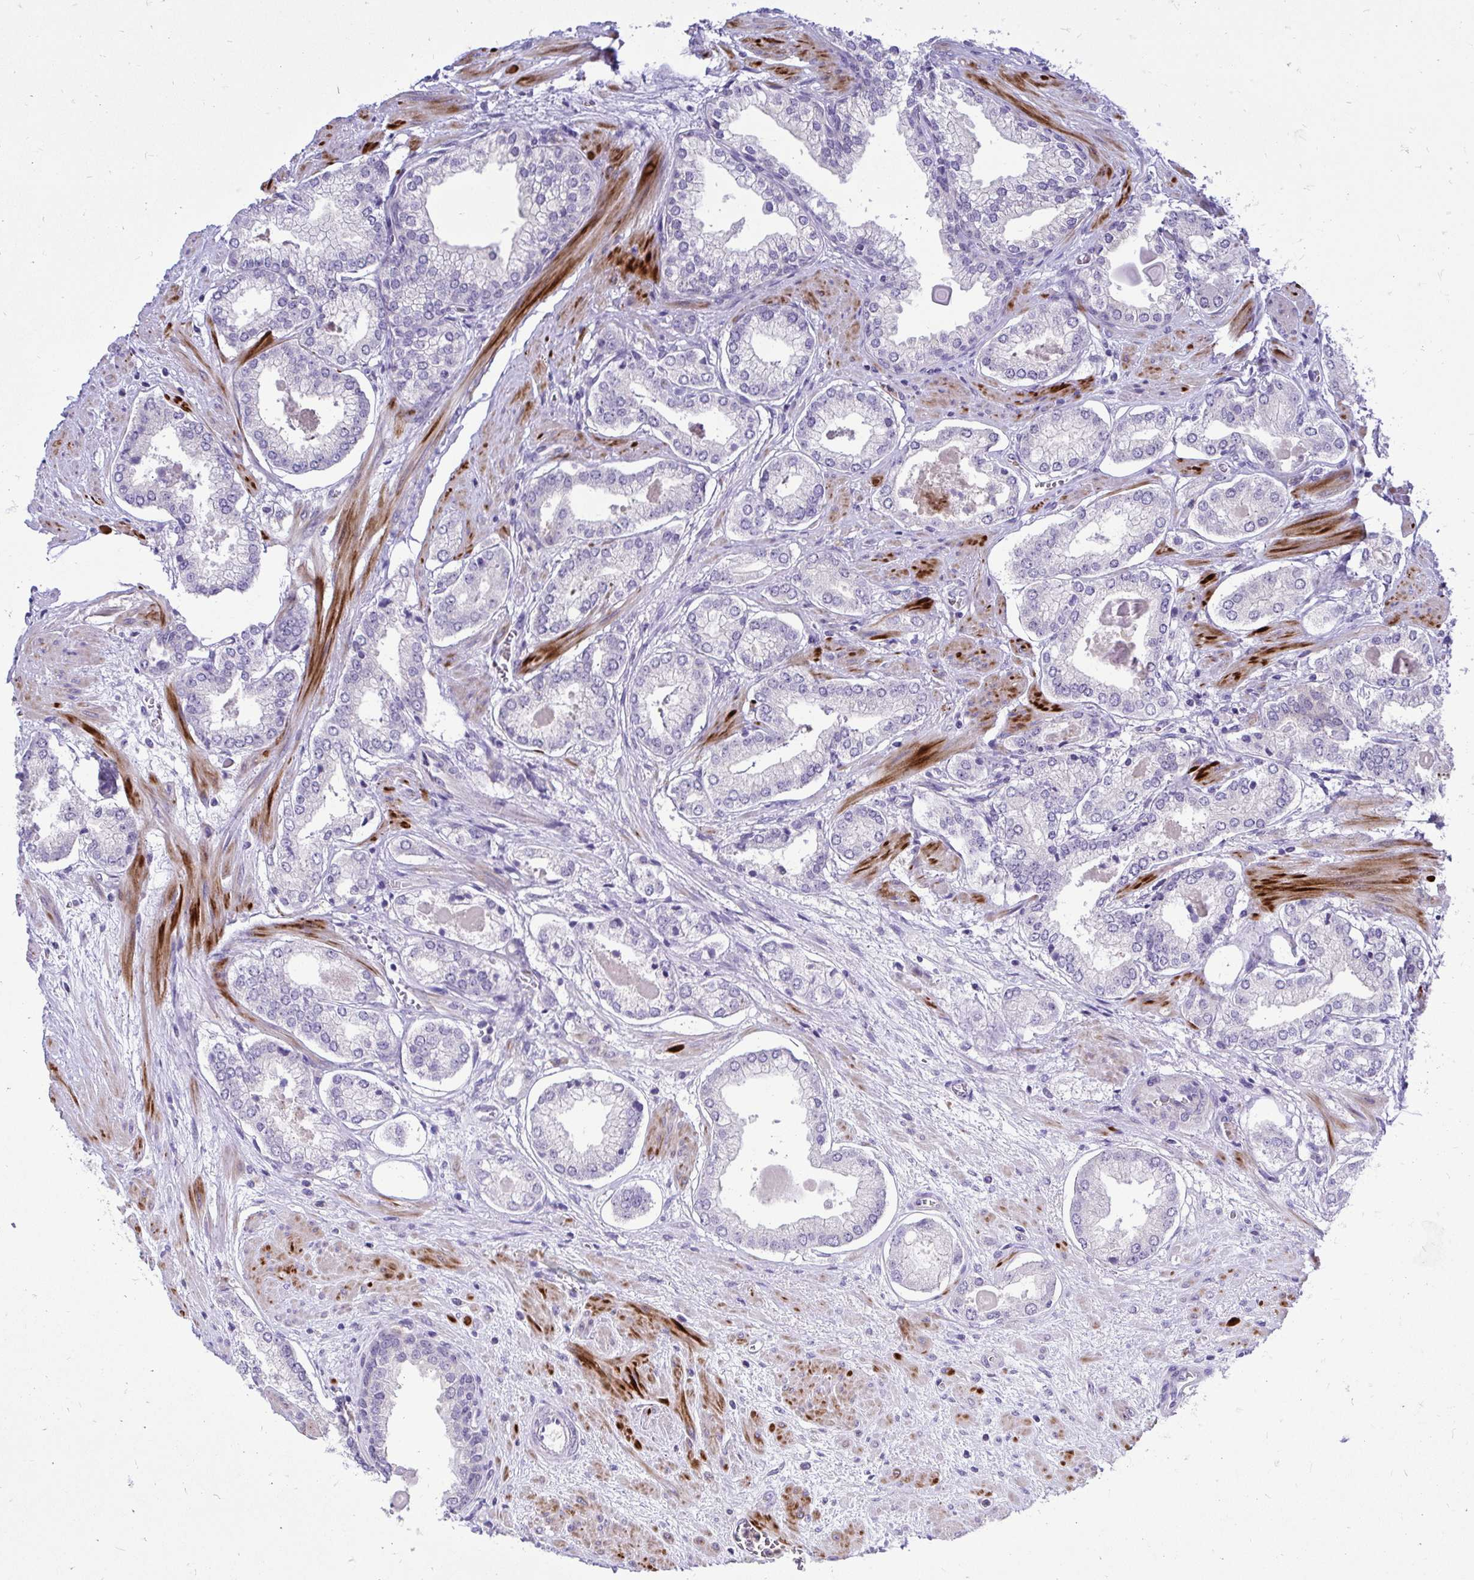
{"staining": {"intensity": "negative", "quantity": "none", "location": "none"}, "tissue": "prostate cancer", "cell_type": "Tumor cells", "image_type": "cancer", "snomed": [{"axis": "morphology", "description": "Adenocarcinoma, Low grade"}, {"axis": "topography", "description": "Prostate"}], "caption": "Immunohistochemical staining of human adenocarcinoma (low-grade) (prostate) exhibits no significant positivity in tumor cells.", "gene": "ZSWIM9", "patient": {"sex": "male", "age": 64}}